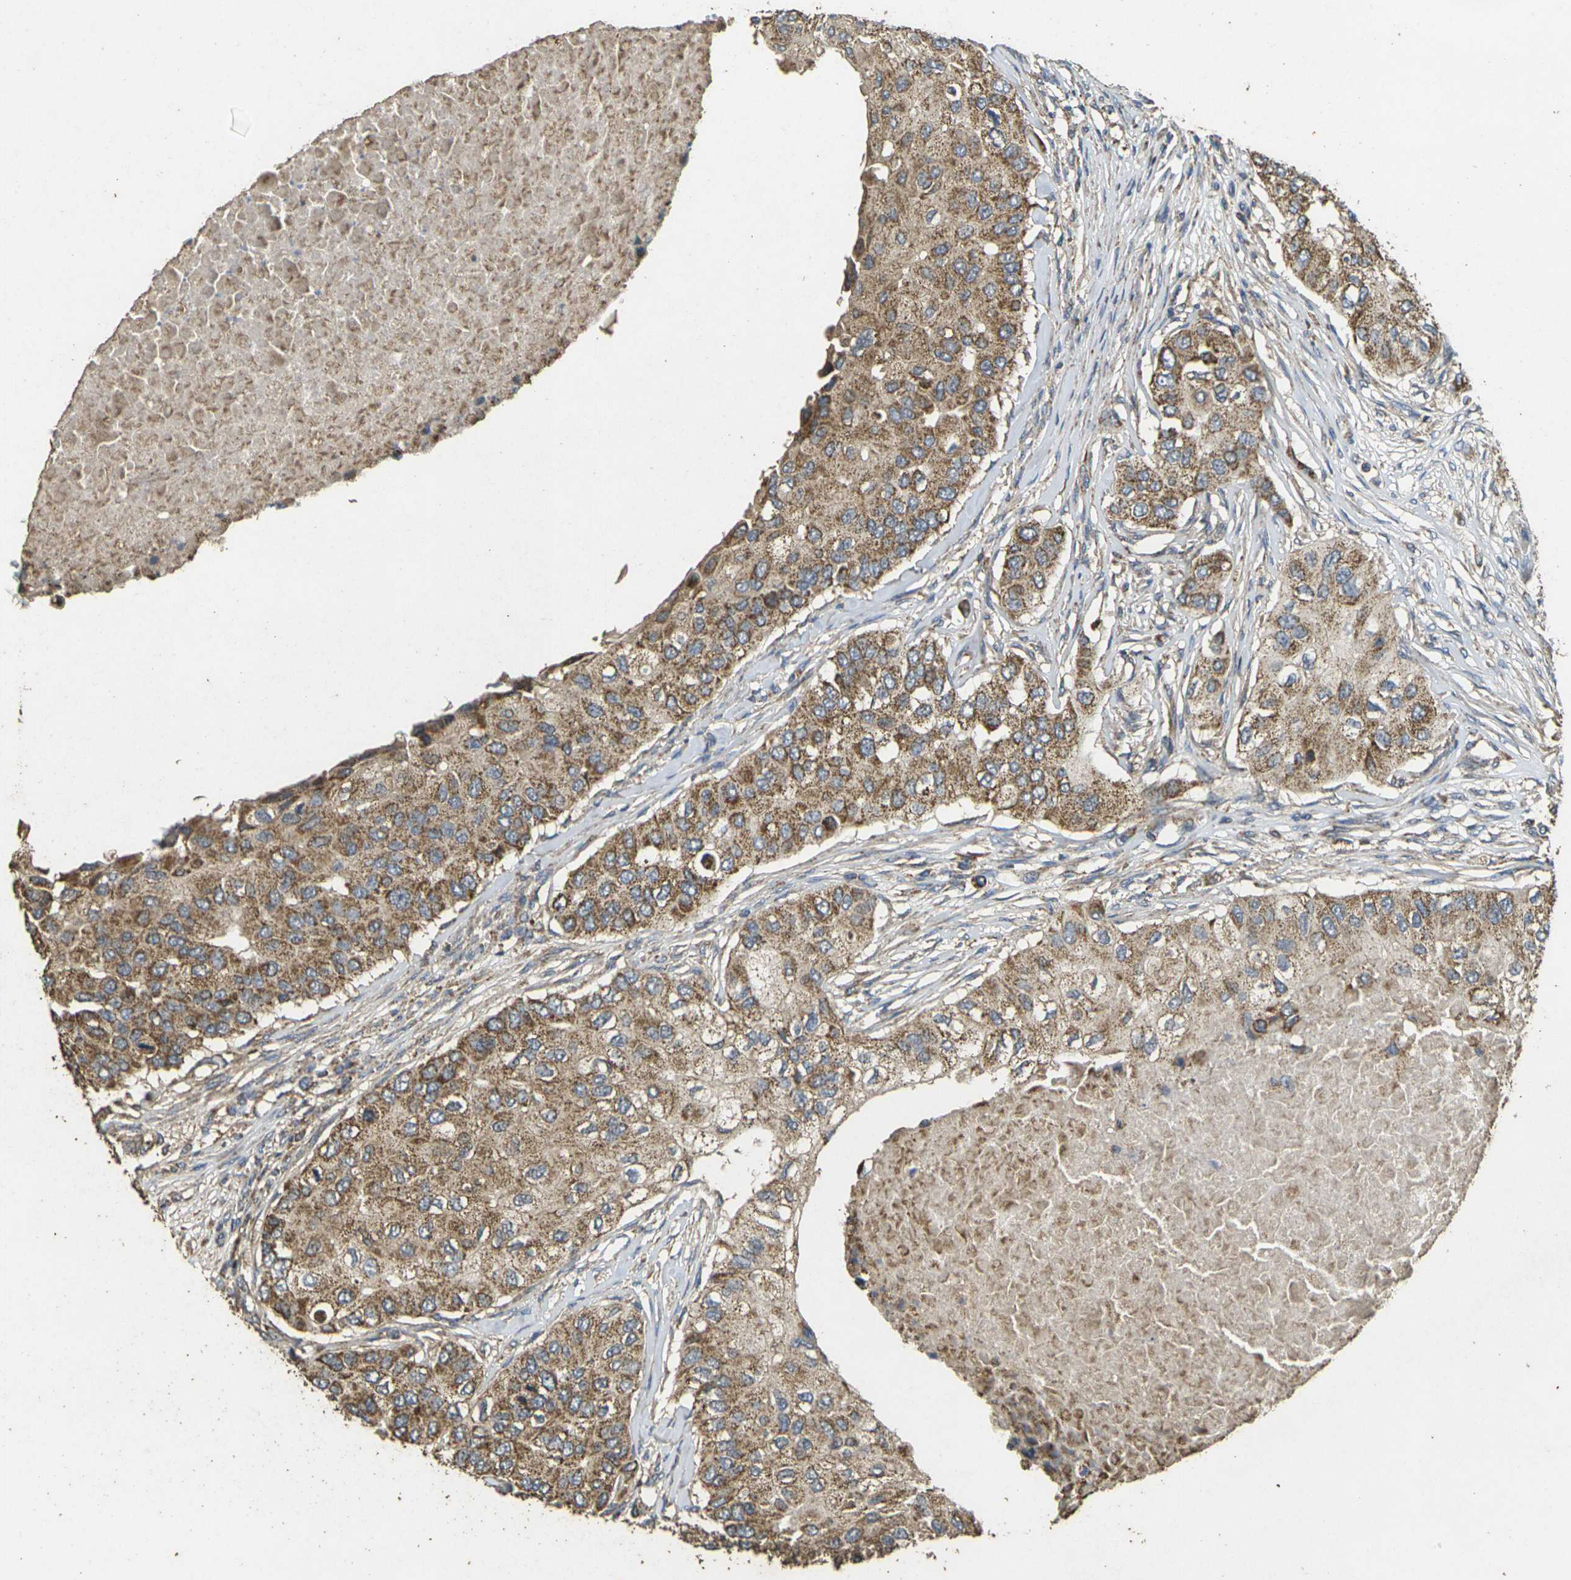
{"staining": {"intensity": "moderate", "quantity": ">75%", "location": "cytoplasmic/membranous"}, "tissue": "breast cancer", "cell_type": "Tumor cells", "image_type": "cancer", "snomed": [{"axis": "morphology", "description": "Normal tissue, NOS"}, {"axis": "morphology", "description": "Duct carcinoma"}, {"axis": "topography", "description": "Breast"}], "caption": "Protein analysis of infiltrating ductal carcinoma (breast) tissue exhibits moderate cytoplasmic/membranous staining in approximately >75% of tumor cells.", "gene": "MAPK11", "patient": {"sex": "female", "age": 49}}